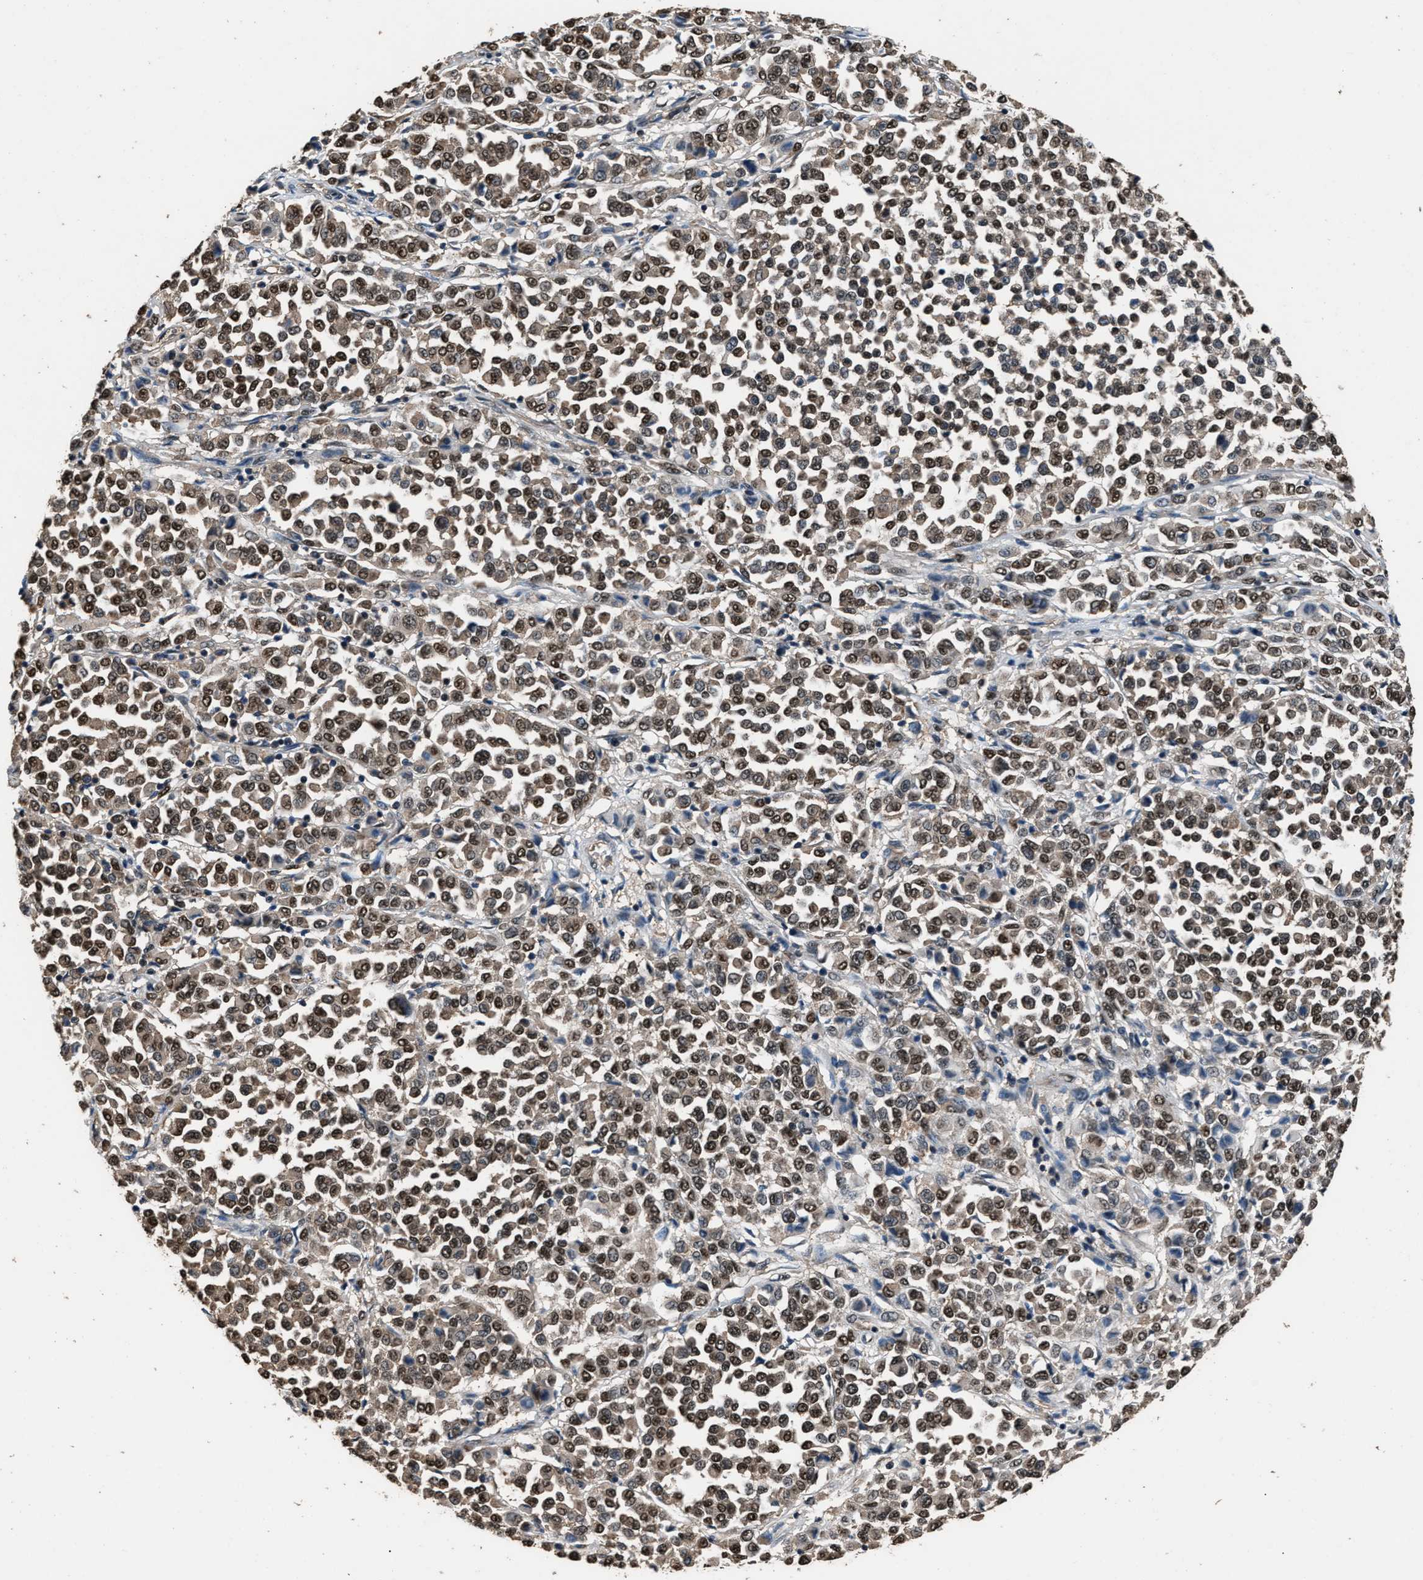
{"staining": {"intensity": "moderate", "quantity": ">75%", "location": "cytoplasmic/membranous,nuclear"}, "tissue": "melanoma", "cell_type": "Tumor cells", "image_type": "cancer", "snomed": [{"axis": "morphology", "description": "Malignant melanoma, Metastatic site"}, {"axis": "topography", "description": "Pancreas"}], "caption": "An immunohistochemistry photomicrograph of tumor tissue is shown. Protein staining in brown labels moderate cytoplasmic/membranous and nuclear positivity in malignant melanoma (metastatic site) within tumor cells.", "gene": "DFFA", "patient": {"sex": "female", "age": 30}}